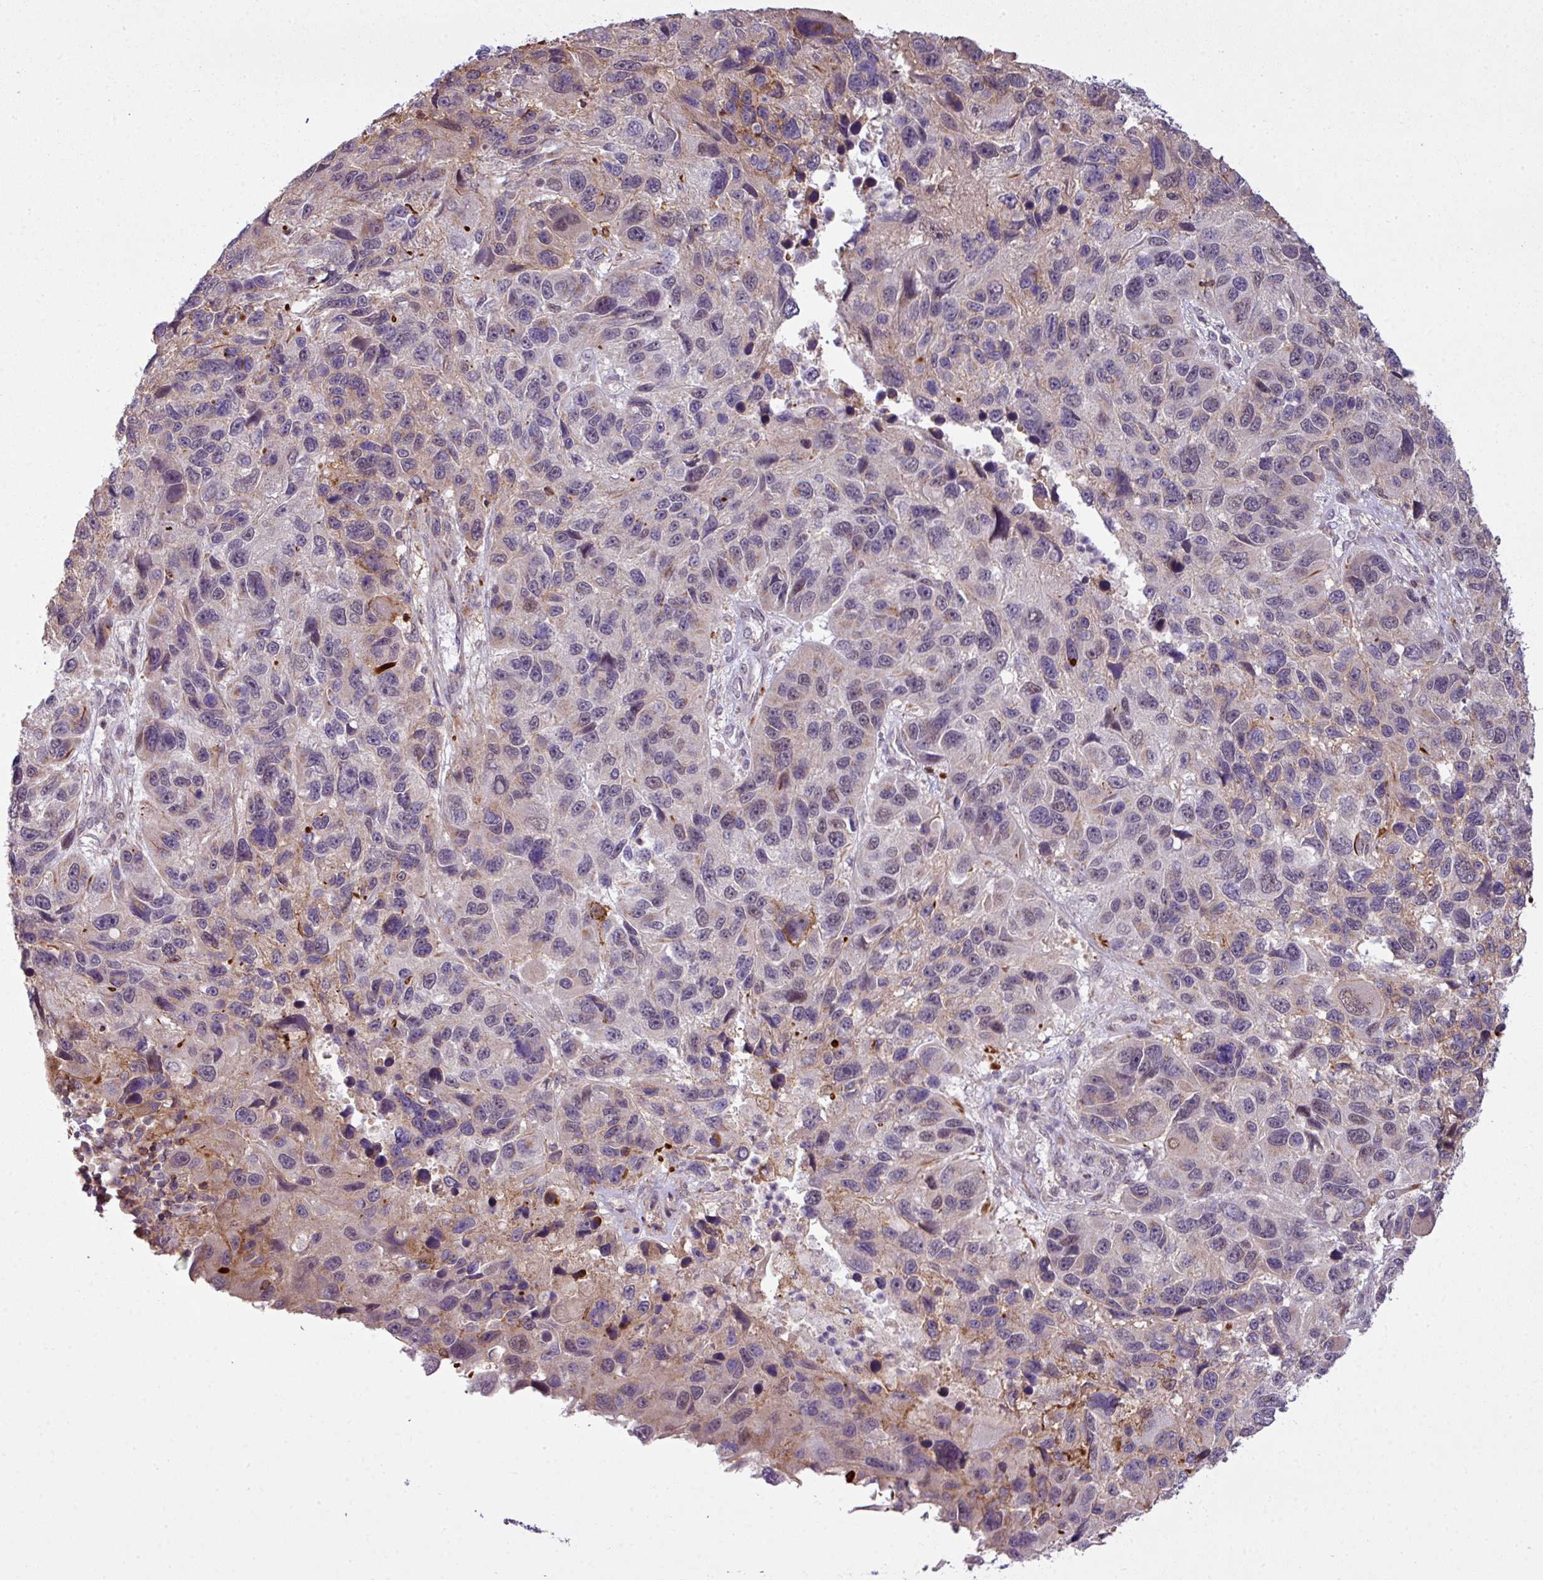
{"staining": {"intensity": "weak", "quantity": "<25%", "location": "nuclear"}, "tissue": "melanoma", "cell_type": "Tumor cells", "image_type": "cancer", "snomed": [{"axis": "morphology", "description": "Malignant melanoma, NOS"}, {"axis": "topography", "description": "Skin"}], "caption": "Tumor cells show no significant protein expression in malignant melanoma.", "gene": "ZC2HC1C", "patient": {"sex": "male", "age": 53}}